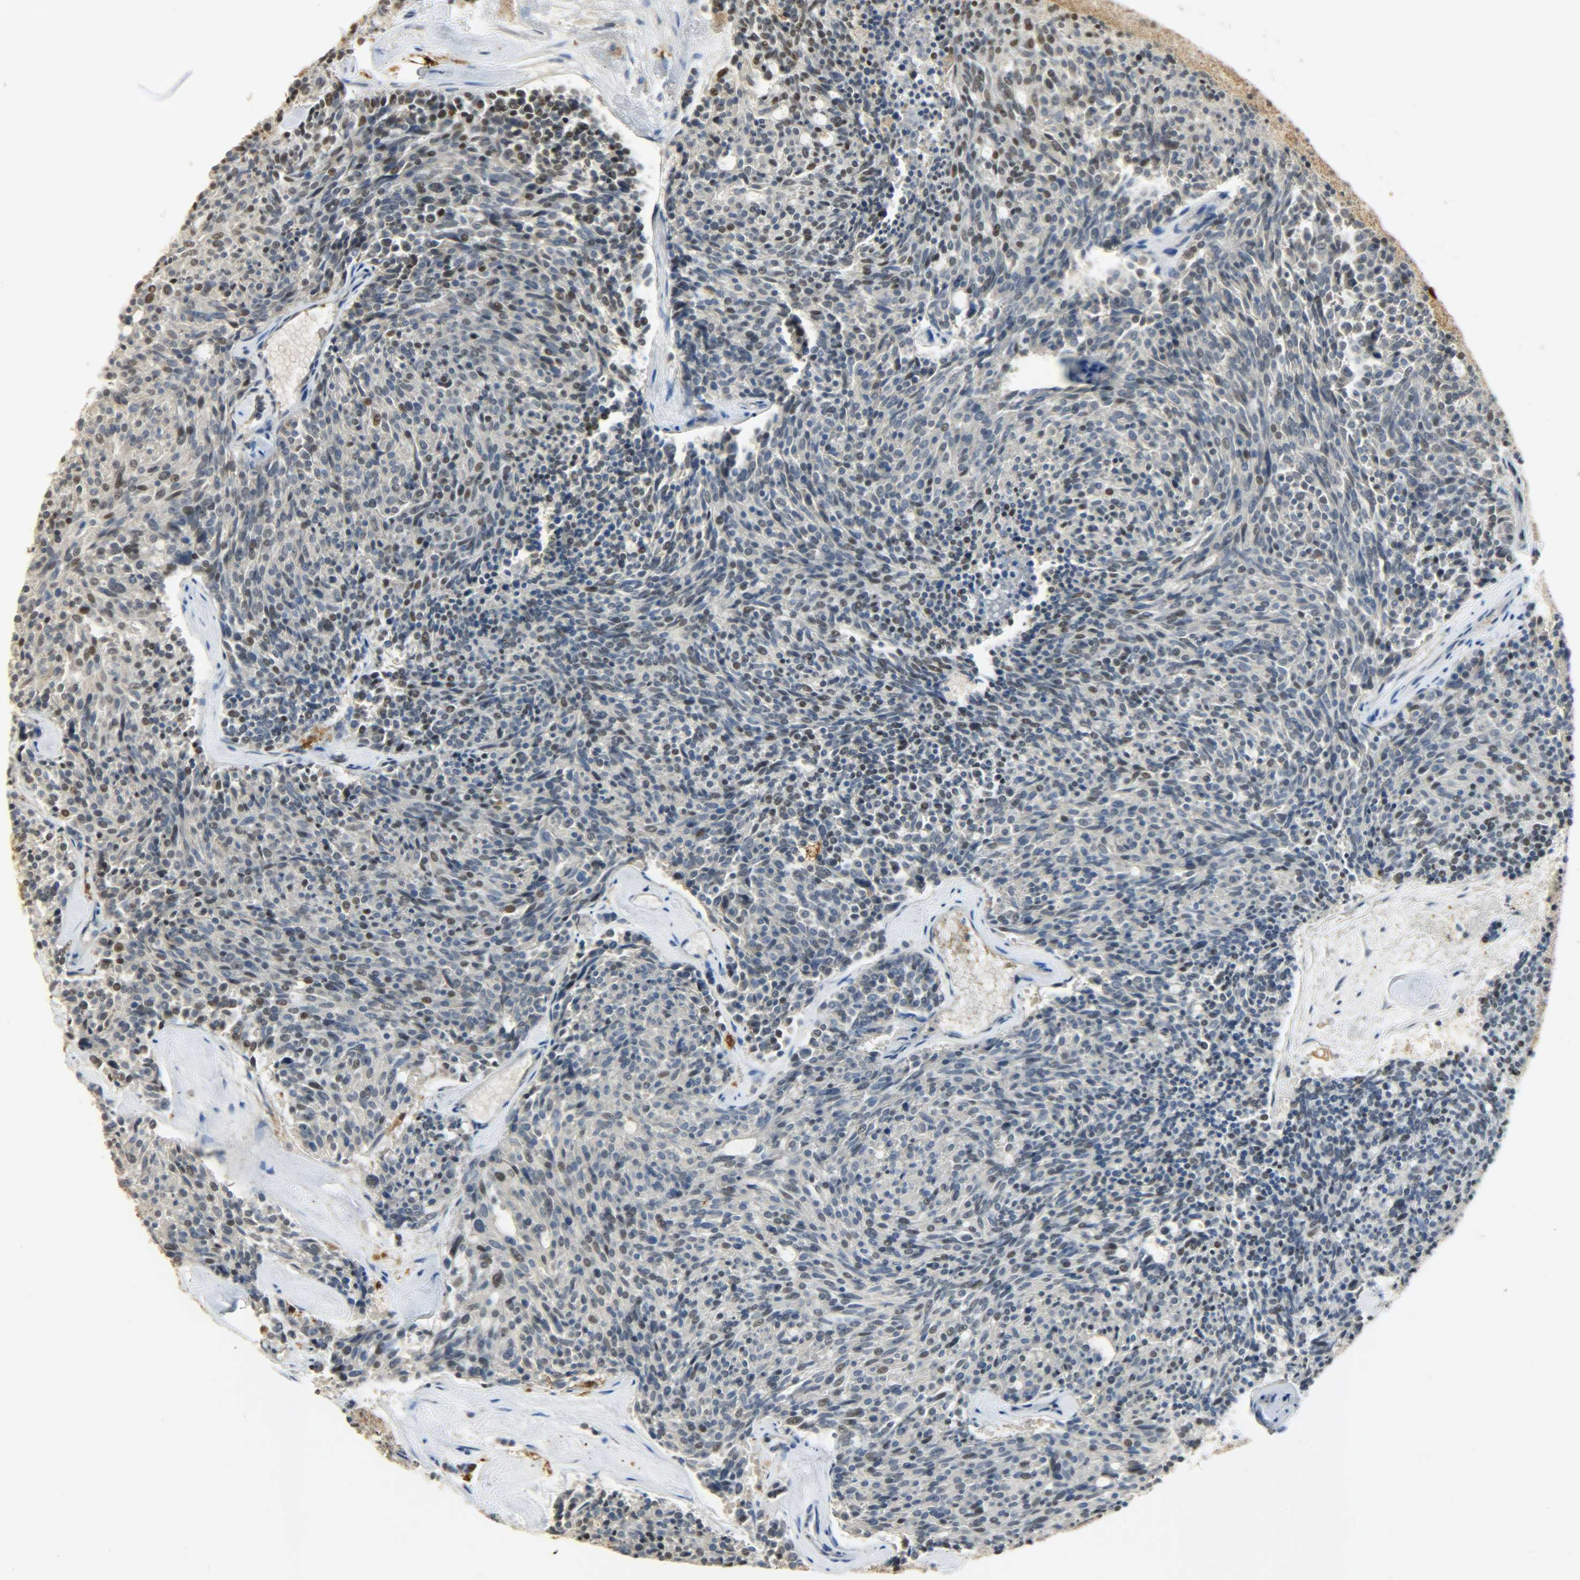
{"staining": {"intensity": "weak", "quantity": "<25%", "location": "nuclear"}, "tissue": "carcinoid", "cell_type": "Tumor cells", "image_type": "cancer", "snomed": [{"axis": "morphology", "description": "Carcinoid, malignant, NOS"}, {"axis": "topography", "description": "Pancreas"}], "caption": "This is an IHC histopathology image of malignant carcinoid. There is no staining in tumor cells.", "gene": "NGFR", "patient": {"sex": "female", "age": 54}}